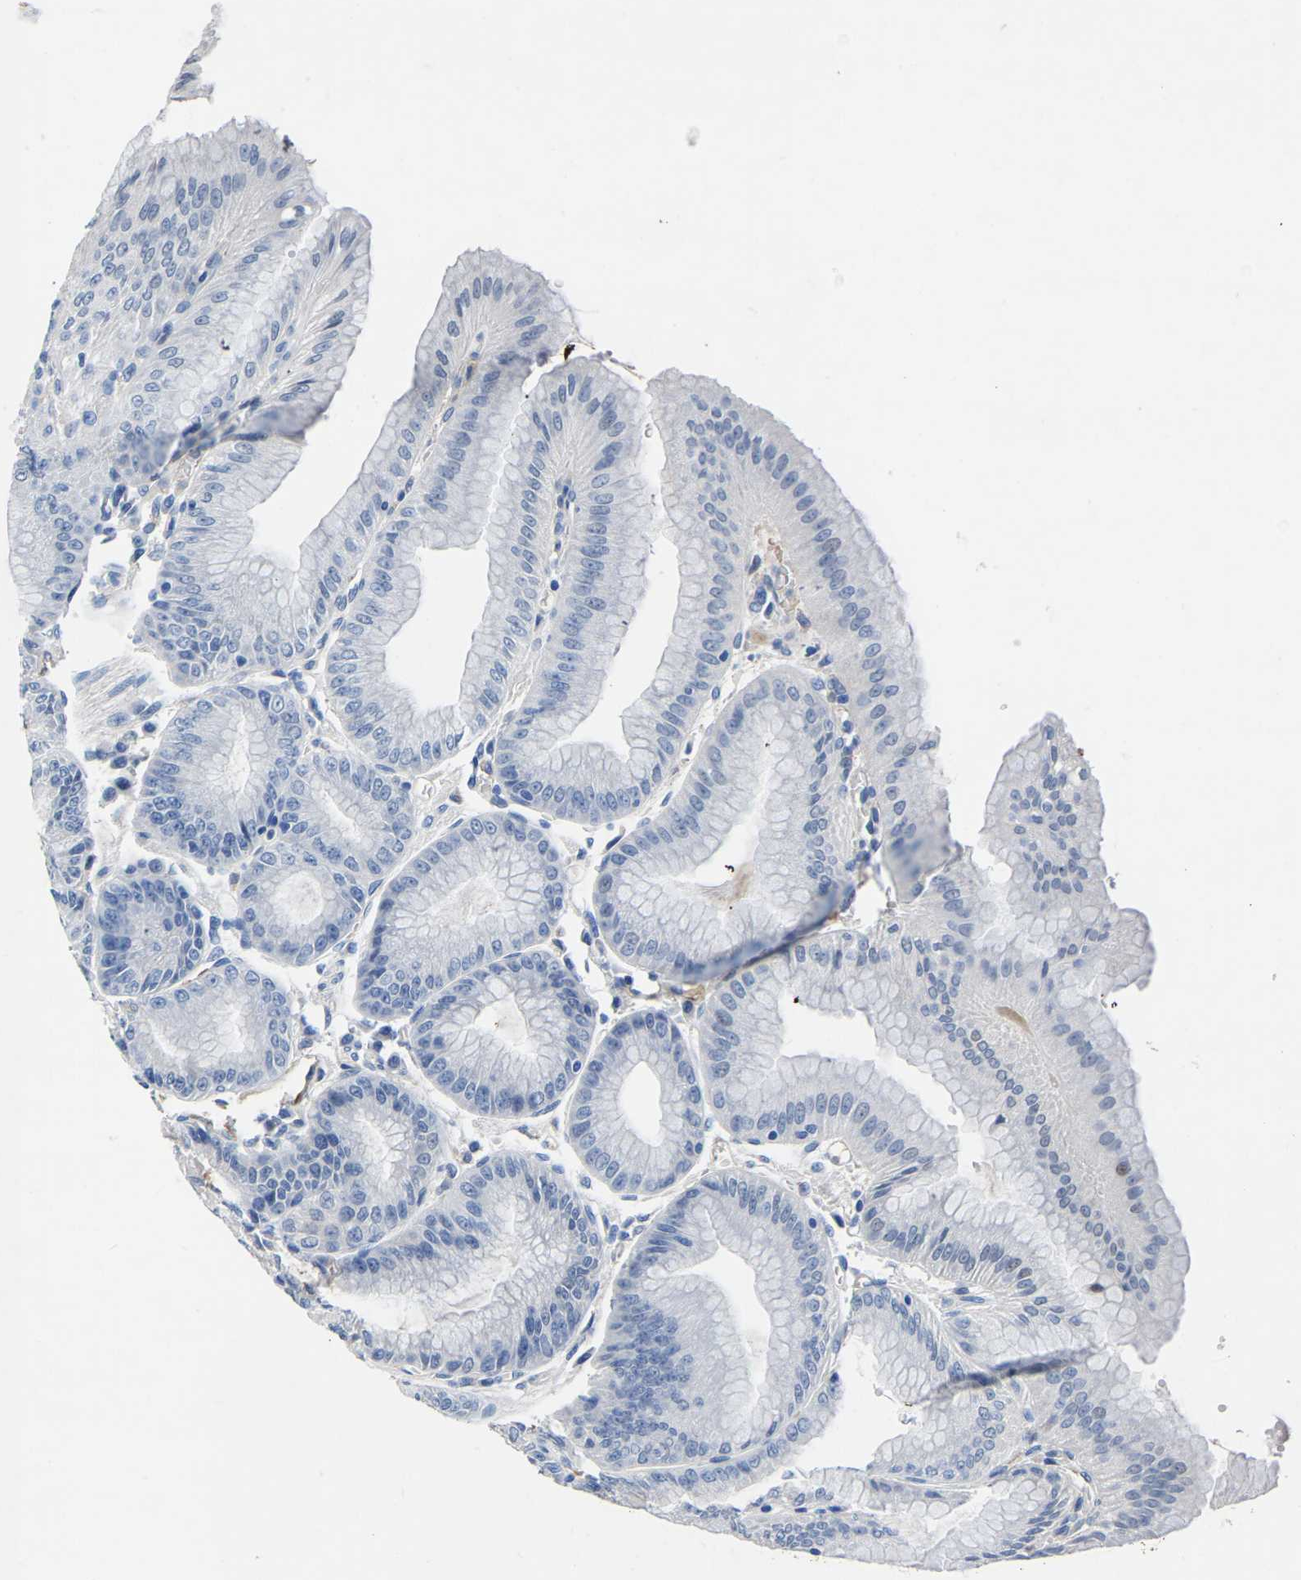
{"staining": {"intensity": "weak", "quantity": "<25%", "location": "cytoplasmic/membranous"}, "tissue": "stomach", "cell_type": "Glandular cells", "image_type": "normal", "snomed": [{"axis": "morphology", "description": "Normal tissue, NOS"}, {"axis": "topography", "description": "Stomach, lower"}], "caption": "This is an immunohistochemistry photomicrograph of normal human stomach. There is no expression in glandular cells.", "gene": "ATG2B", "patient": {"sex": "male", "age": 71}}